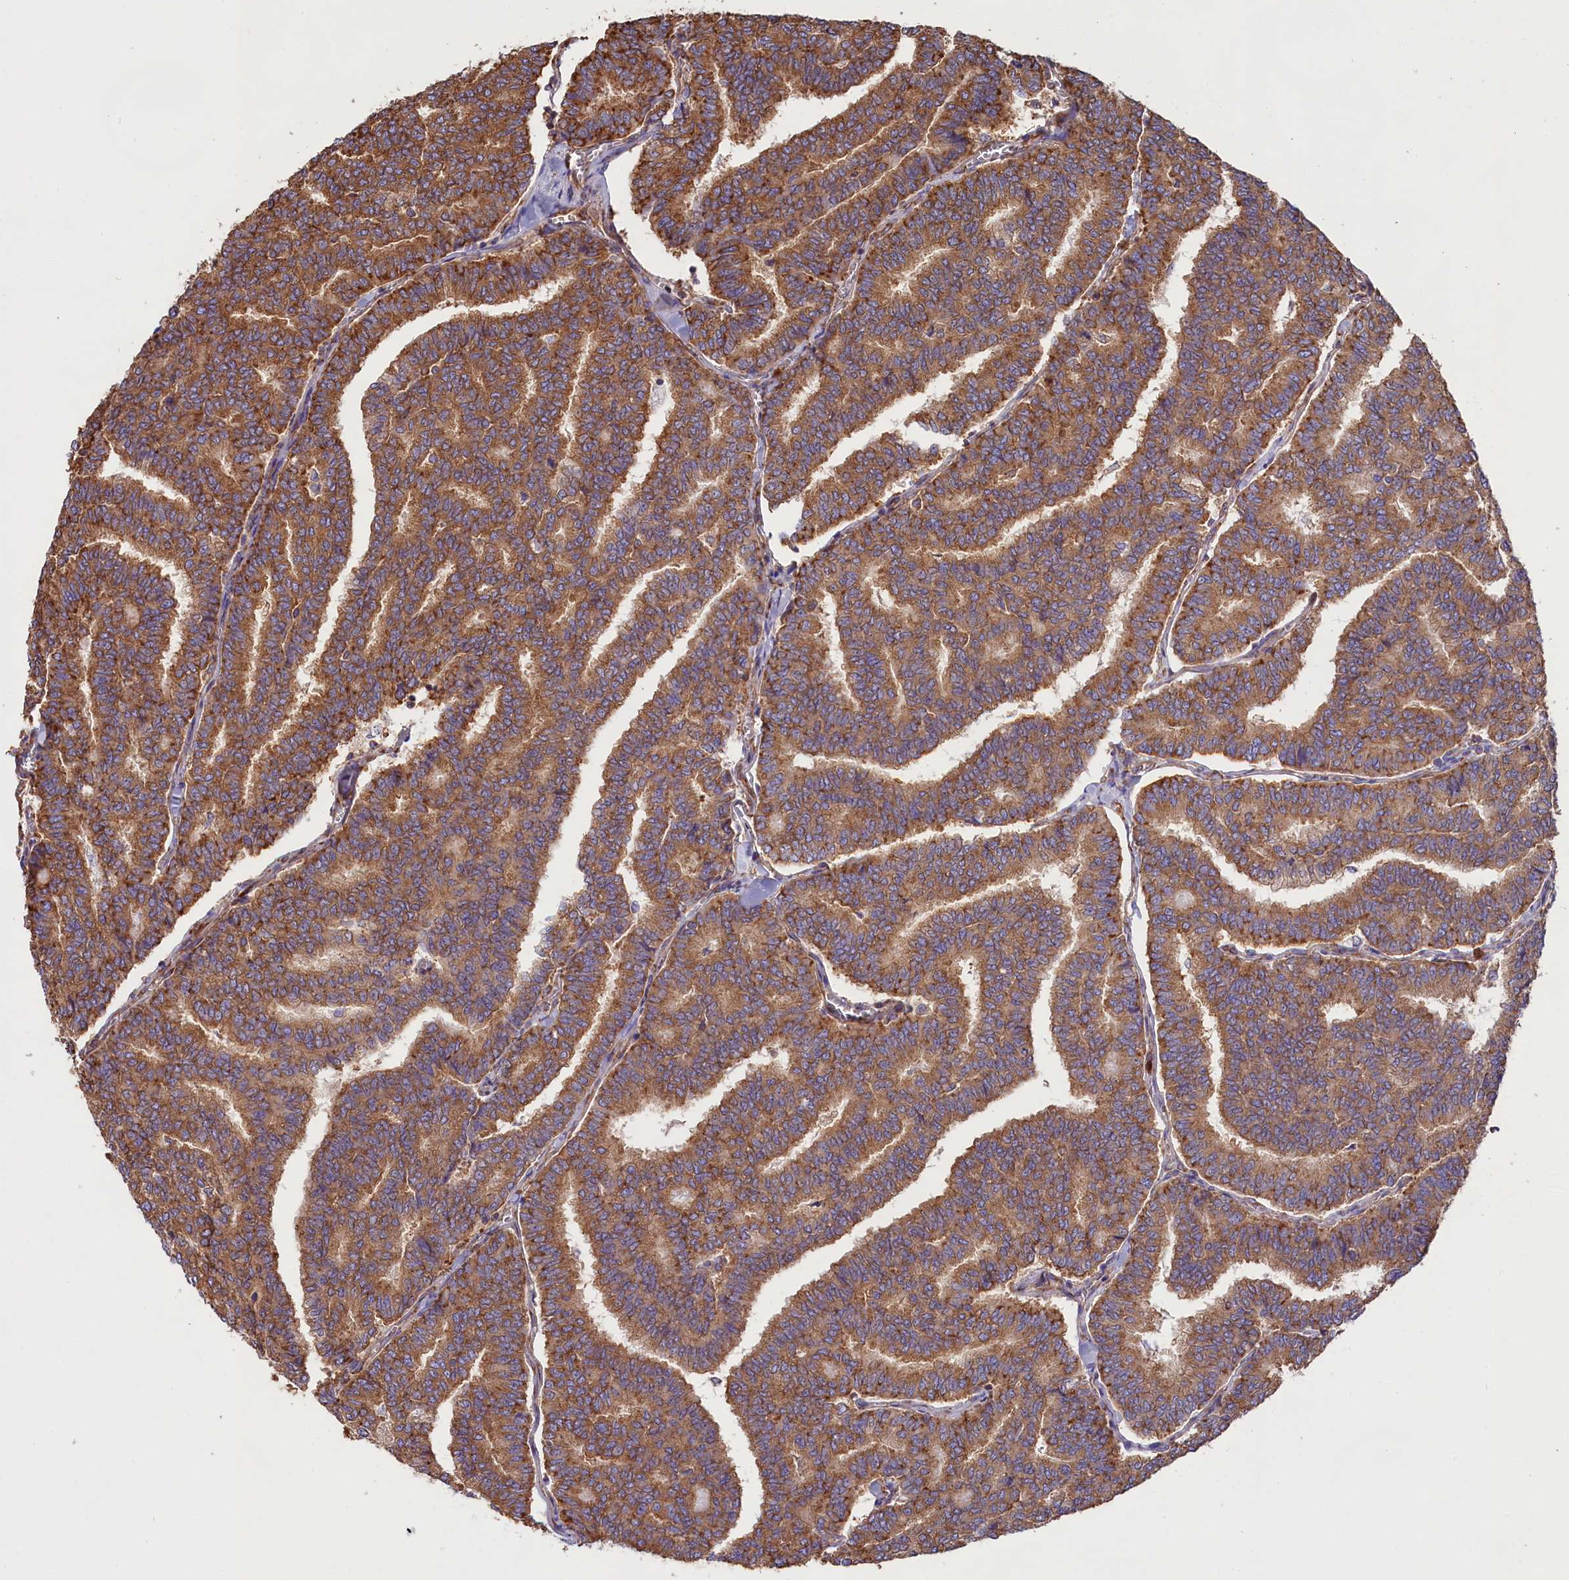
{"staining": {"intensity": "moderate", "quantity": ">75%", "location": "cytoplasmic/membranous"}, "tissue": "thyroid cancer", "cell_type": "Tumor cells", "image_type": "cancer", "snomed": [{"axis": "morphology", "description": "Papillary adenocarcinoma, NOS"}, {"axis": "topography", "description": "Thyroid gland"}], "caption": "An IHC image of neoplastic tissue is shown. Protein staining in brown shows moderate cytoplasmic/membranous positivity in papillary adenocarcinoma (thyroid) within tumor cells.", "gene": "GYS1", "patient": {"sex": "female", "age": 35}}